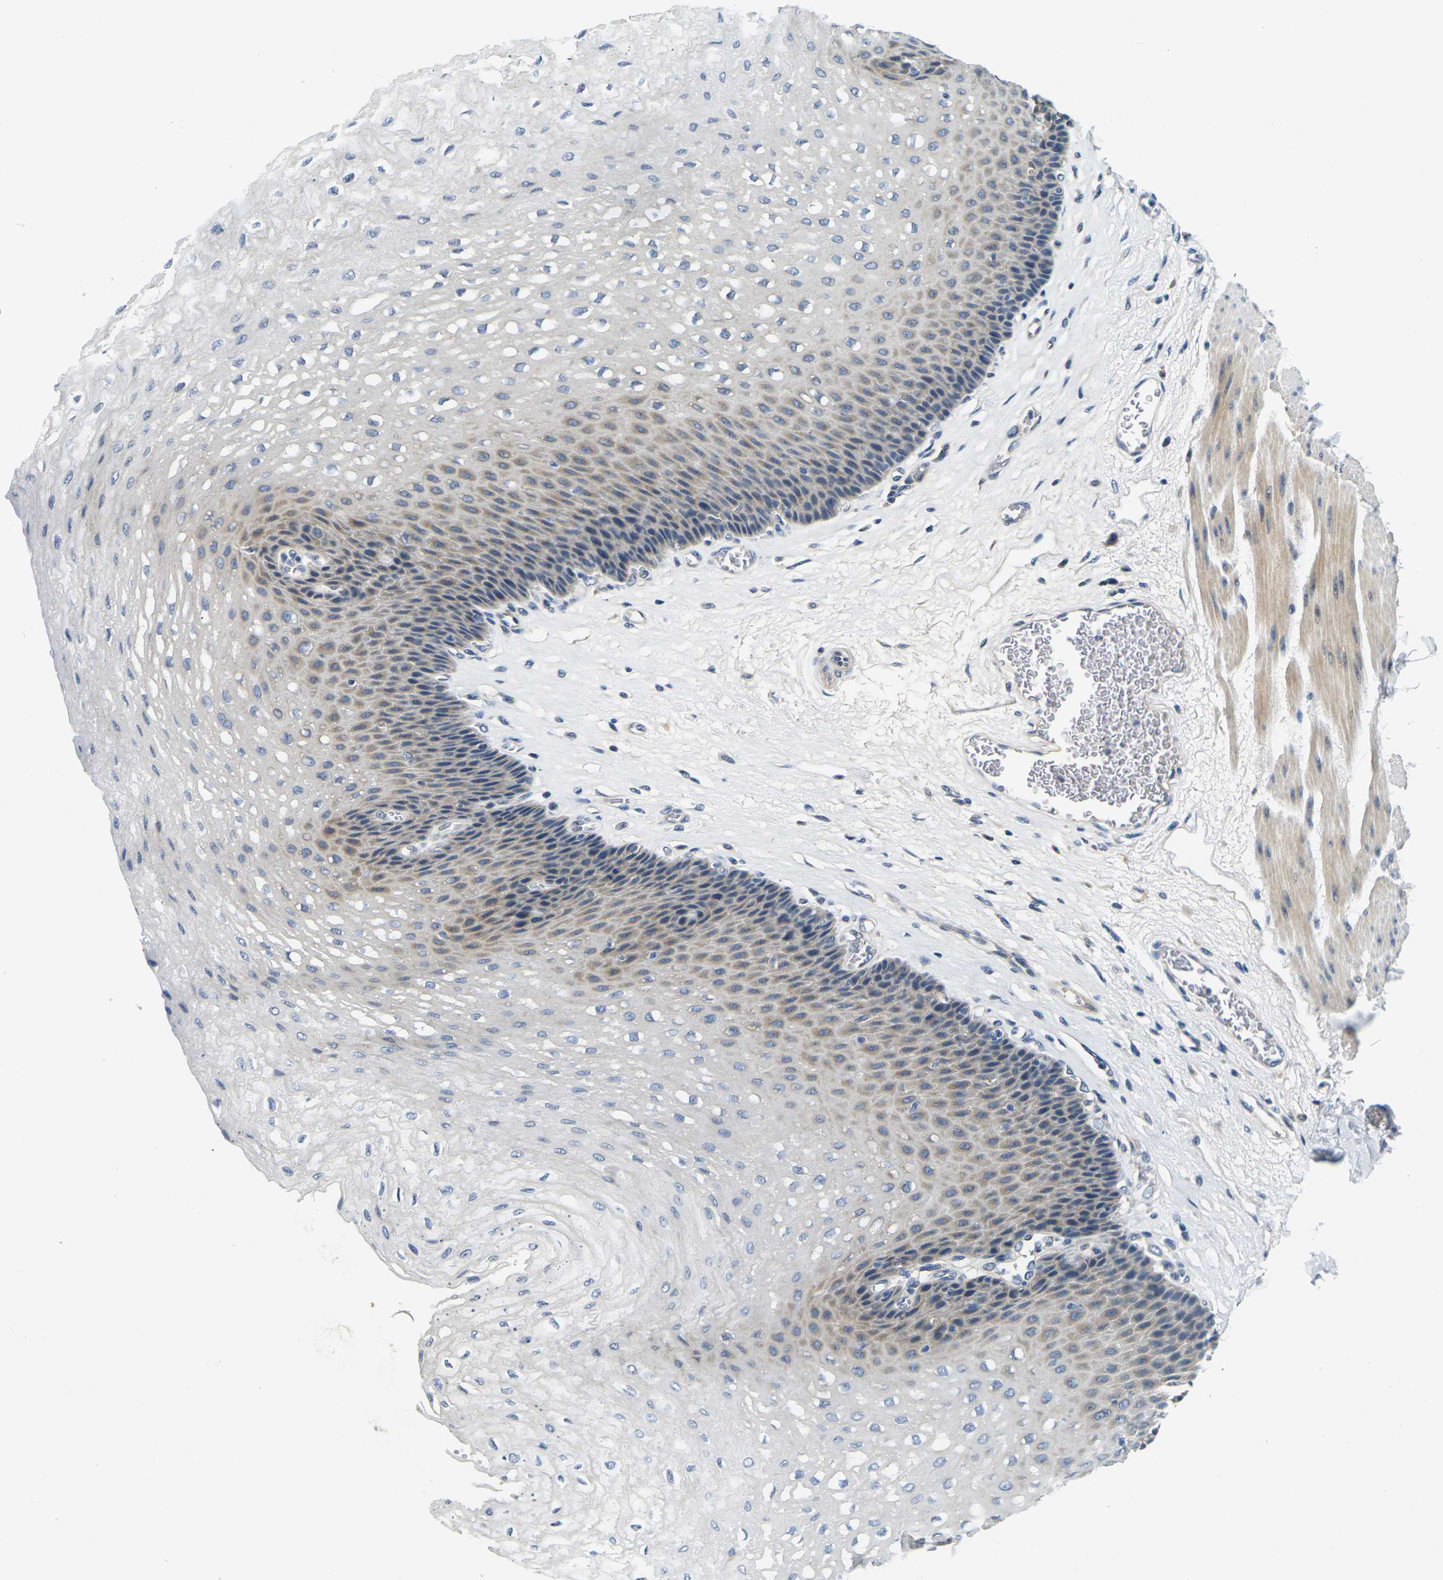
{"staining": {"intensity": "weak", "quantity": "<25%", "location": "cytoplasmic/membranous"}, "tissue": "esophagus", "cell_type": "Squamous epithelial cells", "image_type": "normal", "snomed": [{"axis": "morphology", "description": "Normal tissue, NOS"}, {"axis": "topography", "description": "Esophagus"}], "caption": "Histopathology image shows no significant protein staining in squamous epithelial cells of normal esophagus.", "gene": "SHISAL2B", "patient": {"sex": "female", "age": 72}}